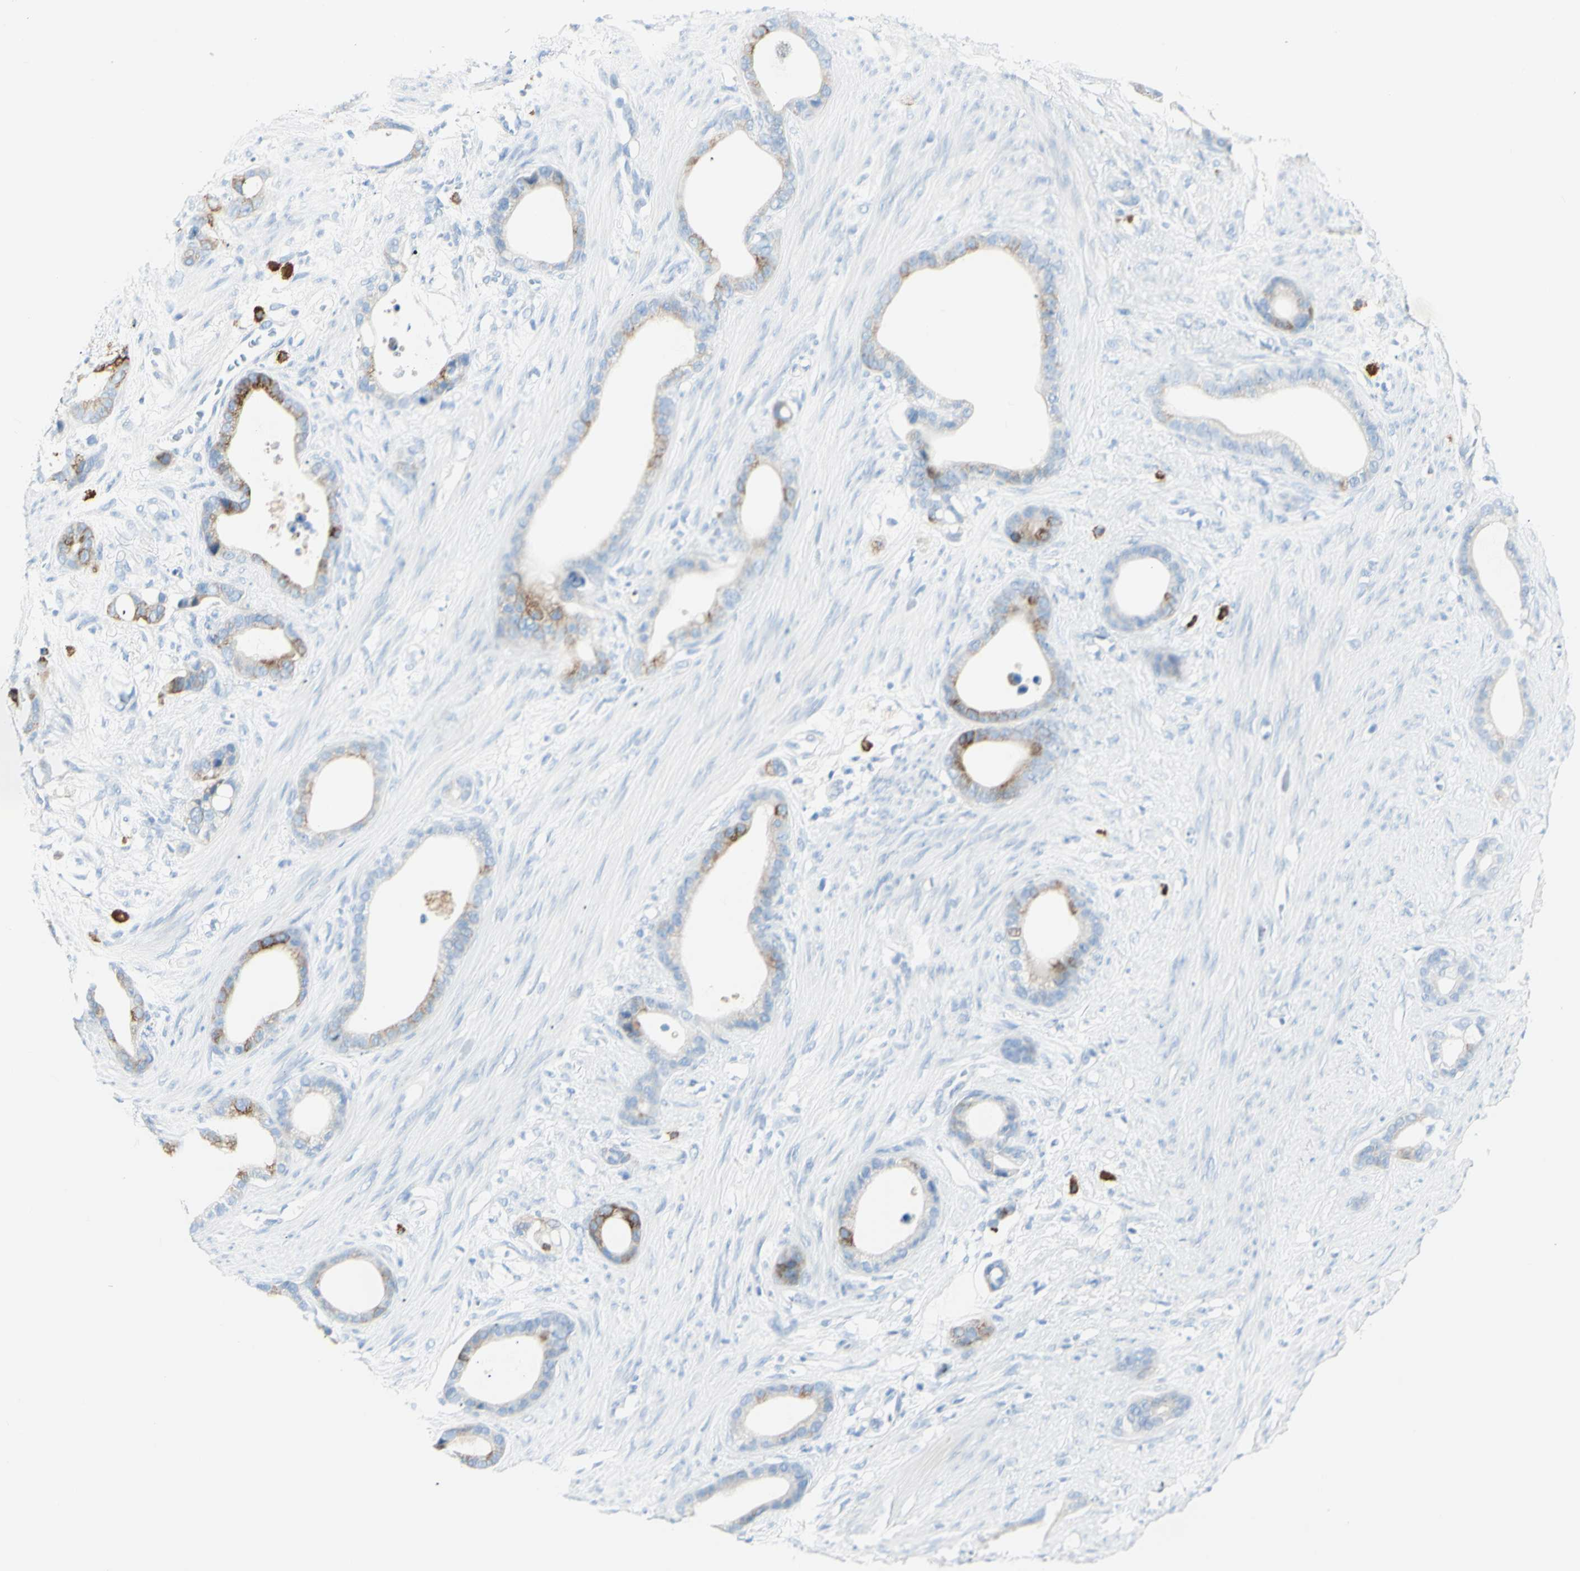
{"staining": {"intensity": "moderate", "quantity": "25%-75%", "location": "cytoplasmic/membranous"}, "tissue": "stomach cancer", "cell_type": "Tumor cells", "image_type": "cancer", "snomed": [{"axis": "morphology", "description": "Adenocarcinoma, NOS"}, {"axis": "topography", "description": "Stomach"}], "caption": "Human stomach cancer stained with a protein marker exhibits moderate staining in tumor cells.", "gene": "LETM1", "patient": {"sex": "female", "age": 75}}